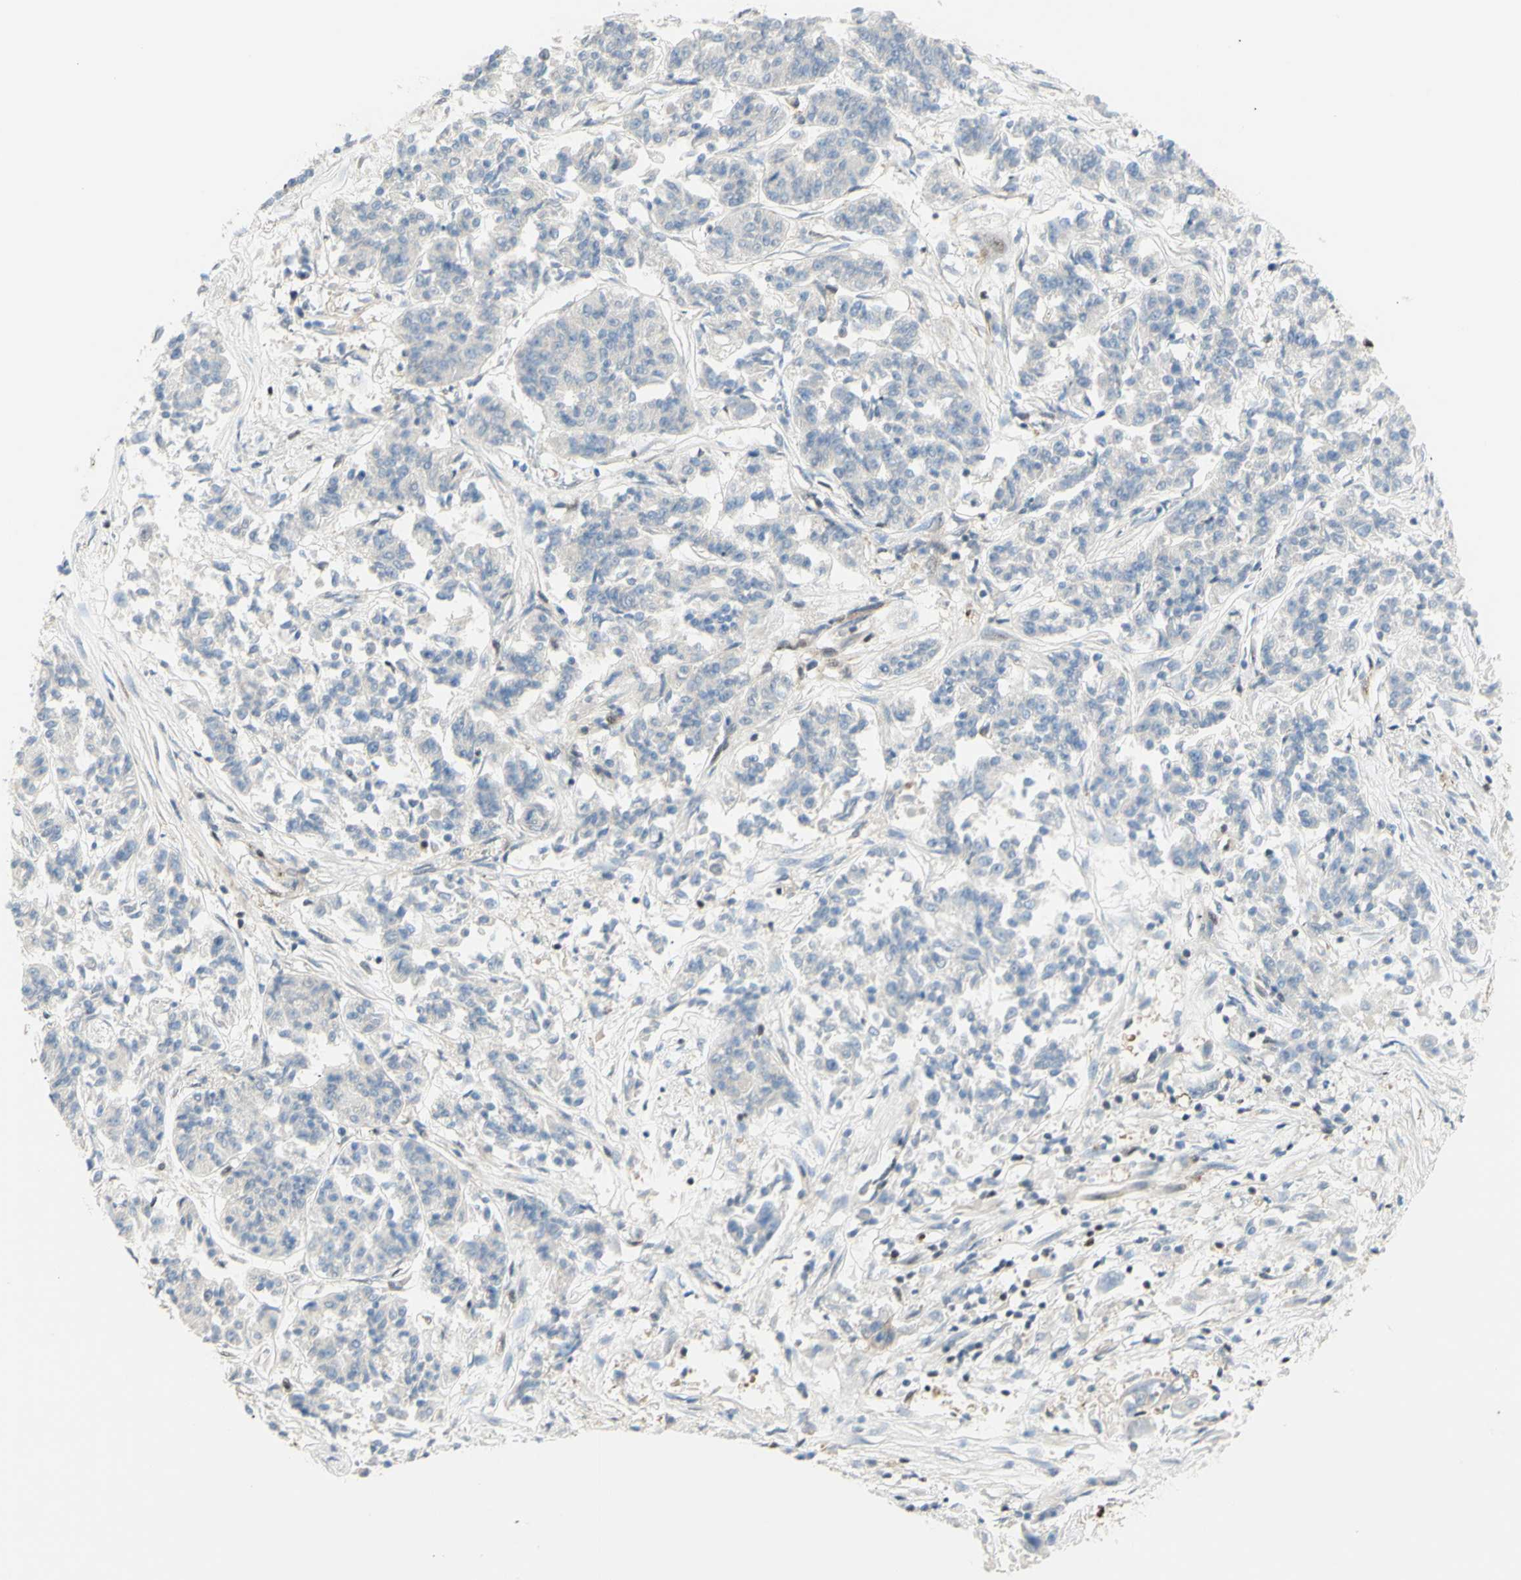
{"staining": {"intensity": "negative", "quantity": "none", "location": "none"}, "tissue": "lung cancer", "cell_type": "Tumor cells", "image_type": "cancer", "snomed": [{"axis": "morphology", "description": "Adenocarcinoma, NOS"}, {"axis": "topography", "description": "Lung"}], "caption": "This is an immunohistochemistry photomicrograph of human lung adenocarcinoma. There is no expression in tumor cells.", "gene": "ZMYM6", "patient": {"sex": "male", "age": 84}}